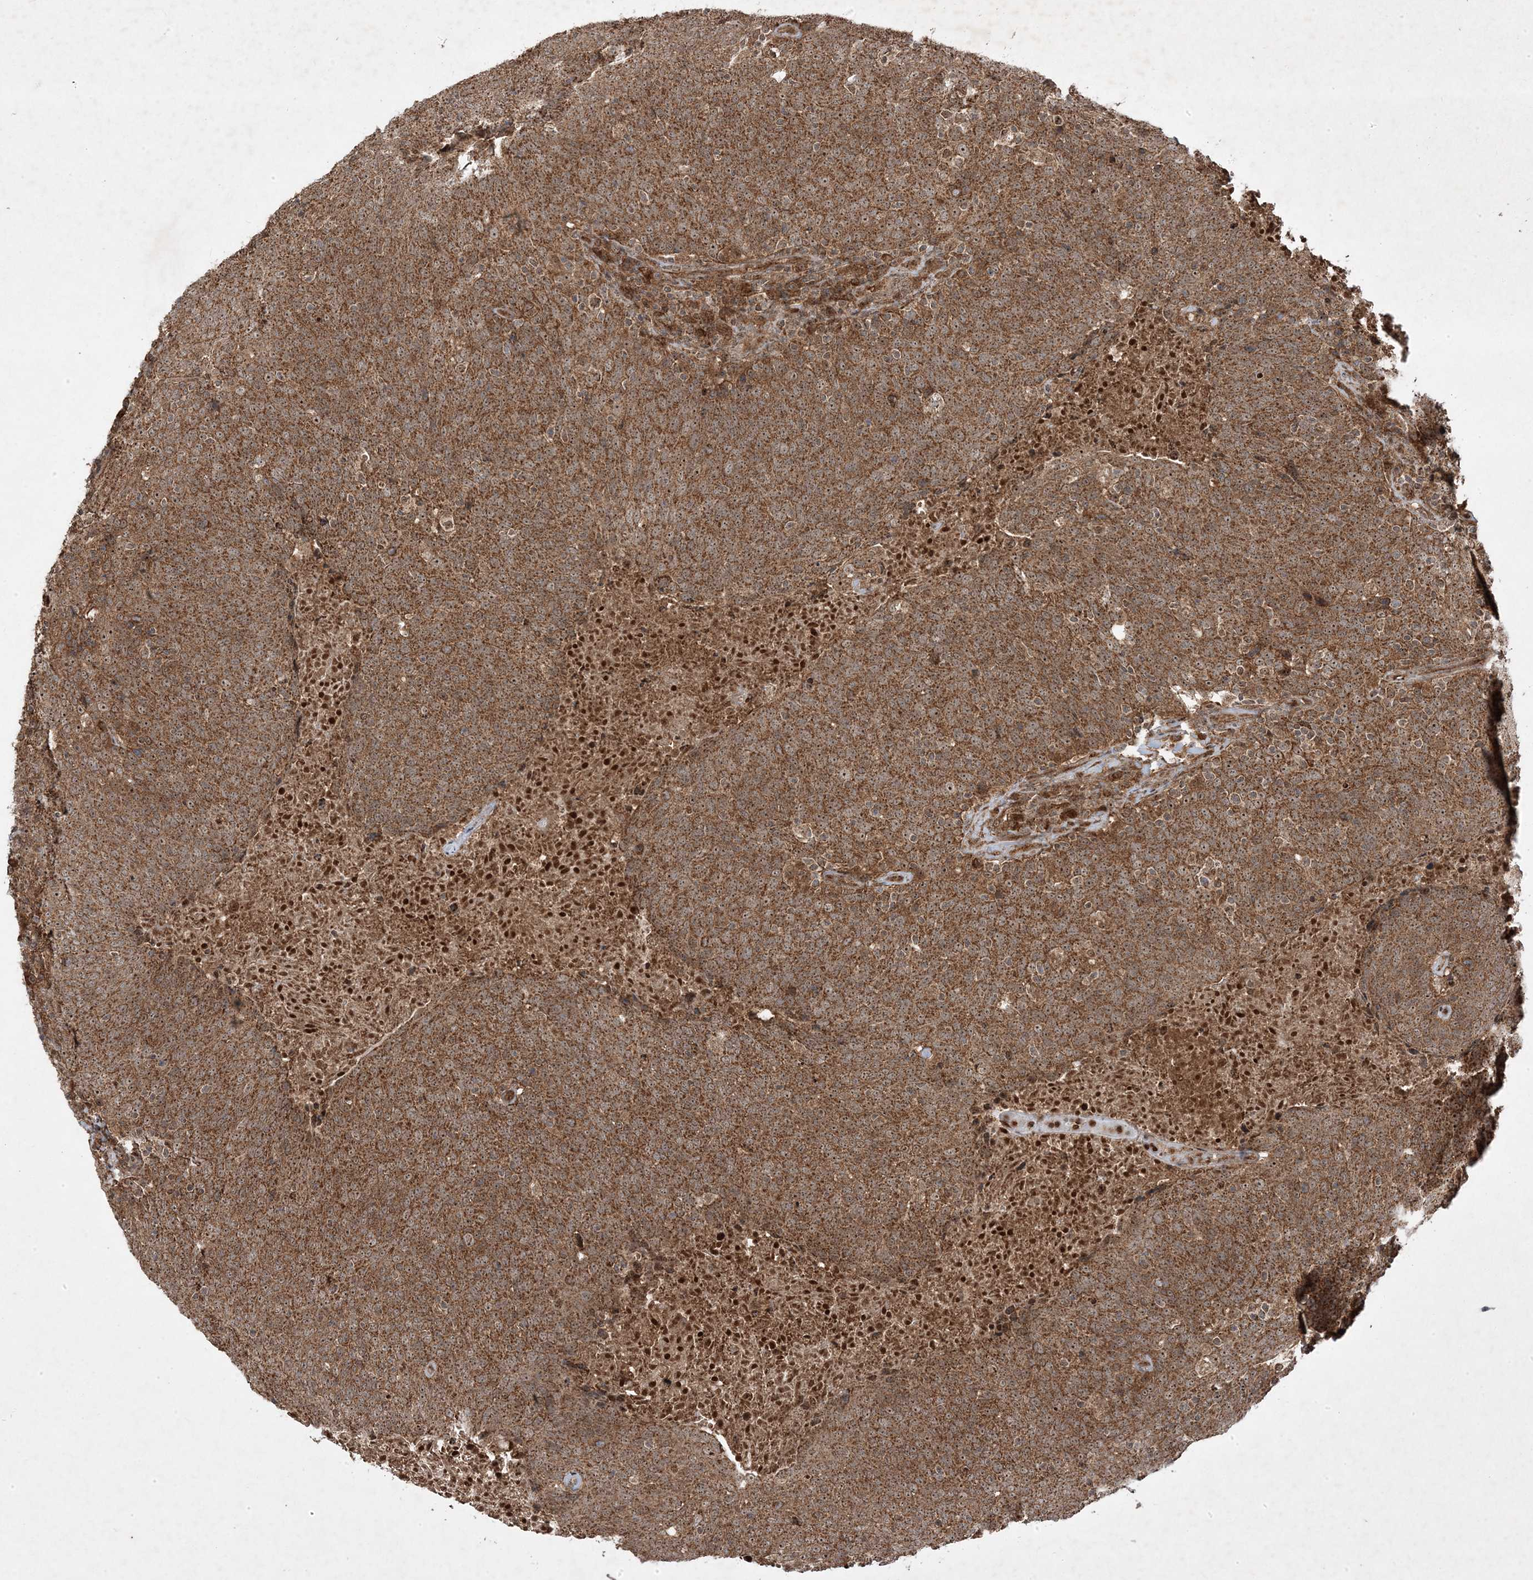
{"staining": {"intensity": "moderate", "quantity": ">75%", "location": "cytoplasmic/membranous,nuclear"}, "tissue": "head and neck cancer", "cell_type": "Tumor cells", "image_type": "cancer", "snomed": [{"axis": "morphology", "description": "Squamous cell carcinoma, NOS"}, {"axis": "morphology", "description": "Squamous cell carcinoma, metastatic, NOS"}, {"axis": "topography", "description": "Lymph node"}, {"axis": "topography", "description": "Head-Neck"}], "caption": "Tumor cells show moderate cytoplasmic/membranous and nuclear staining in approximately >75% of cells in head and neck squamous cell carcinoma. The protein is stained brown, and the nuclei are stained in blue (DAB (3,3'-diaminobenzidine) IHC with brightfield microscopy, high magnification).", "gene": "PLEKHM2", "patient": {"sex": "male", "age": 62}}